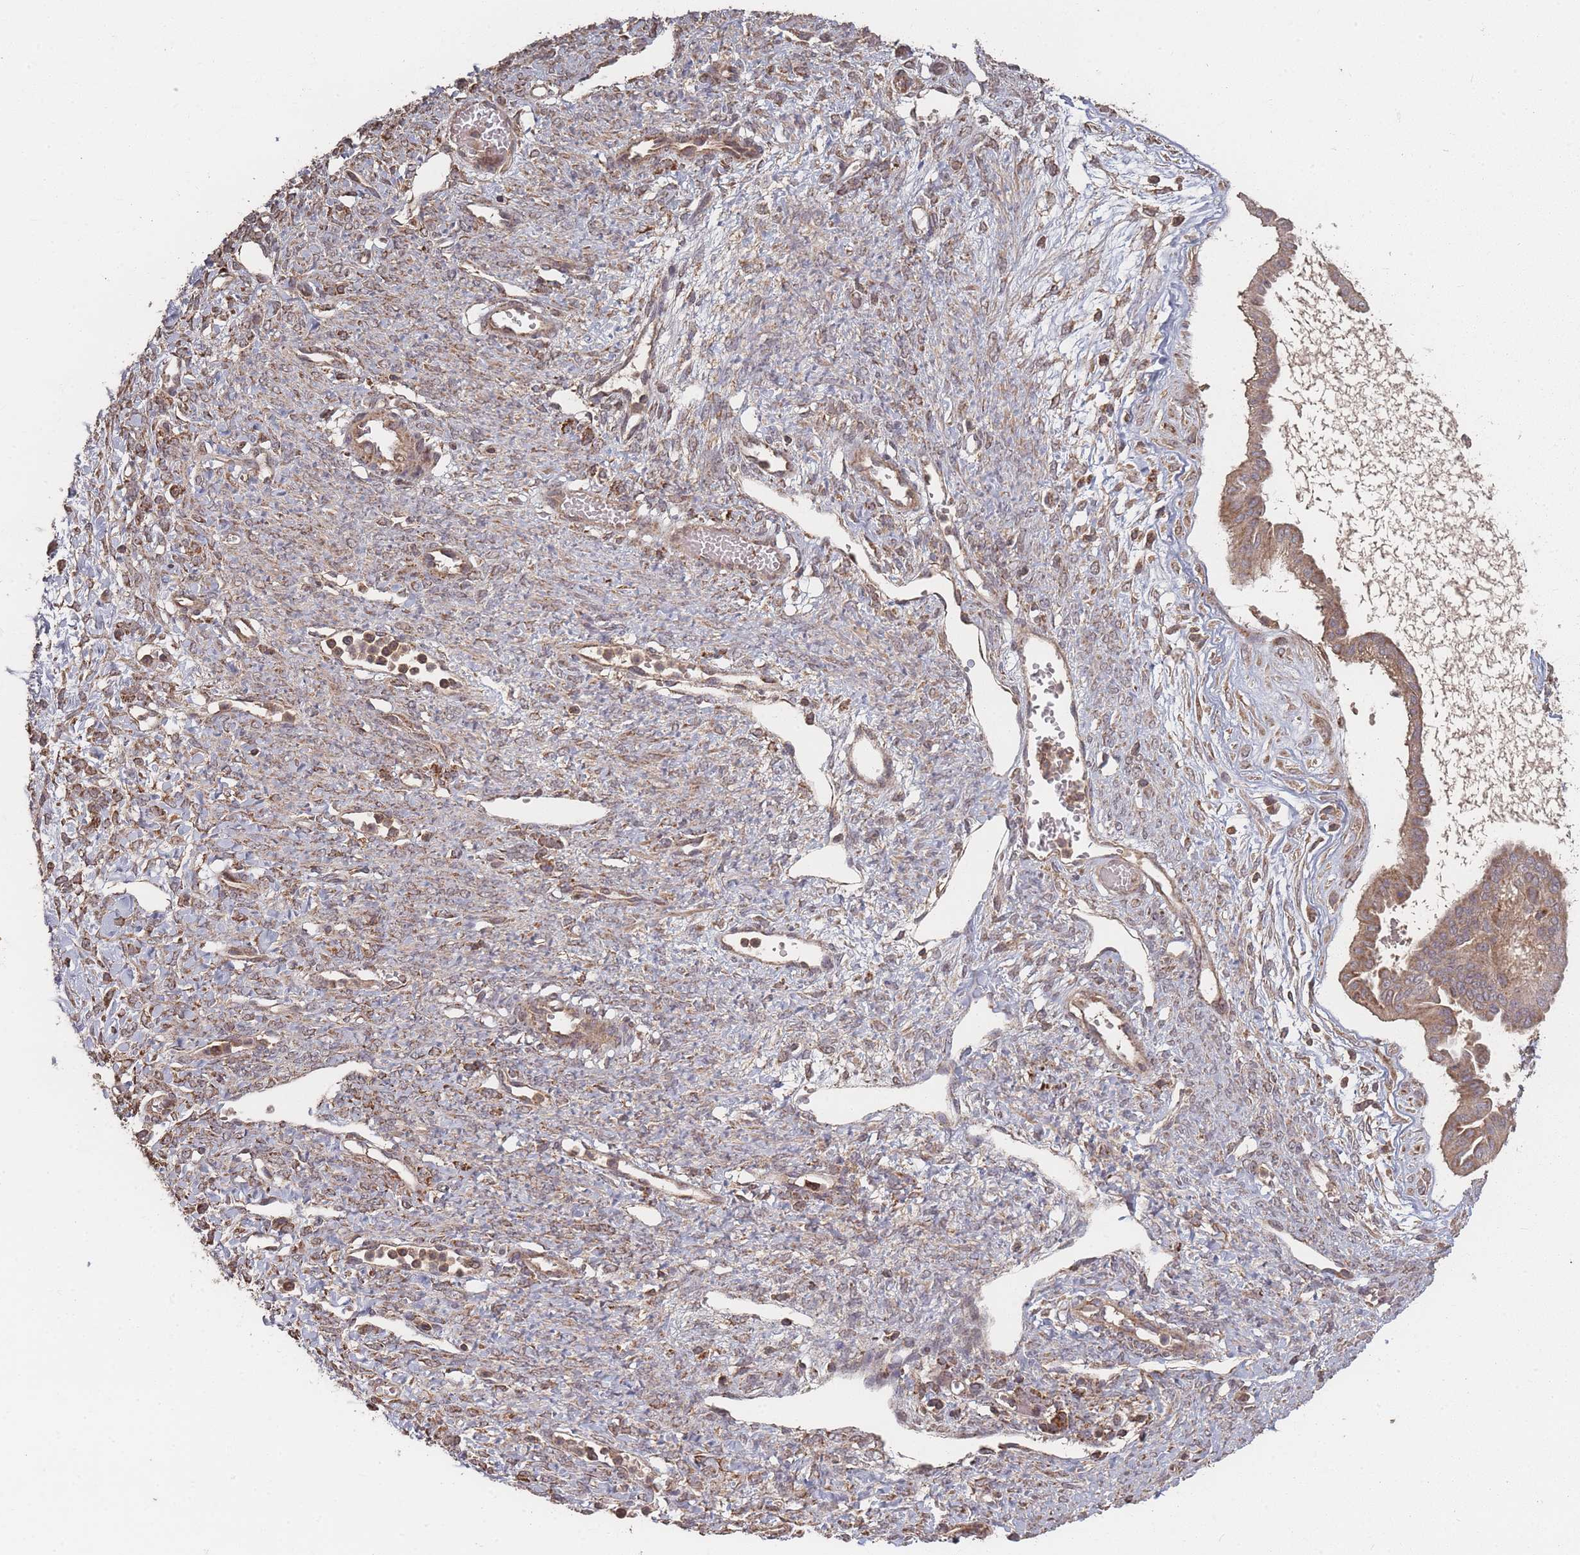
{"staining": {"intensity": "moderate", "quantity": ">75%", "location": "cytoplasmic/membranous"}, "tissue": "ovarian cancer", "cell_type": "Tumor cells", "image_type": "cancer", "snomed": [{"axis": "morphology", "description": "Cystadenocarcinoma, mucinous, NOS"}, {"axis": "topography", "description": "Ovary"}], "caption": "Protein expression analysis of human ovarian mucinous cystadenocarcinoma reveals moderate cytoplasmic/membranous positivity in about >75% of tumor cells. The protein of interest is stained brown, and the nuclei are stained in blue (DAB (3,3'-diaminobenzidine) IHC with brightfield microscopy, high magnification).", "gene": "LYRM7", "patient": {"sex": "female", "age": 73}}